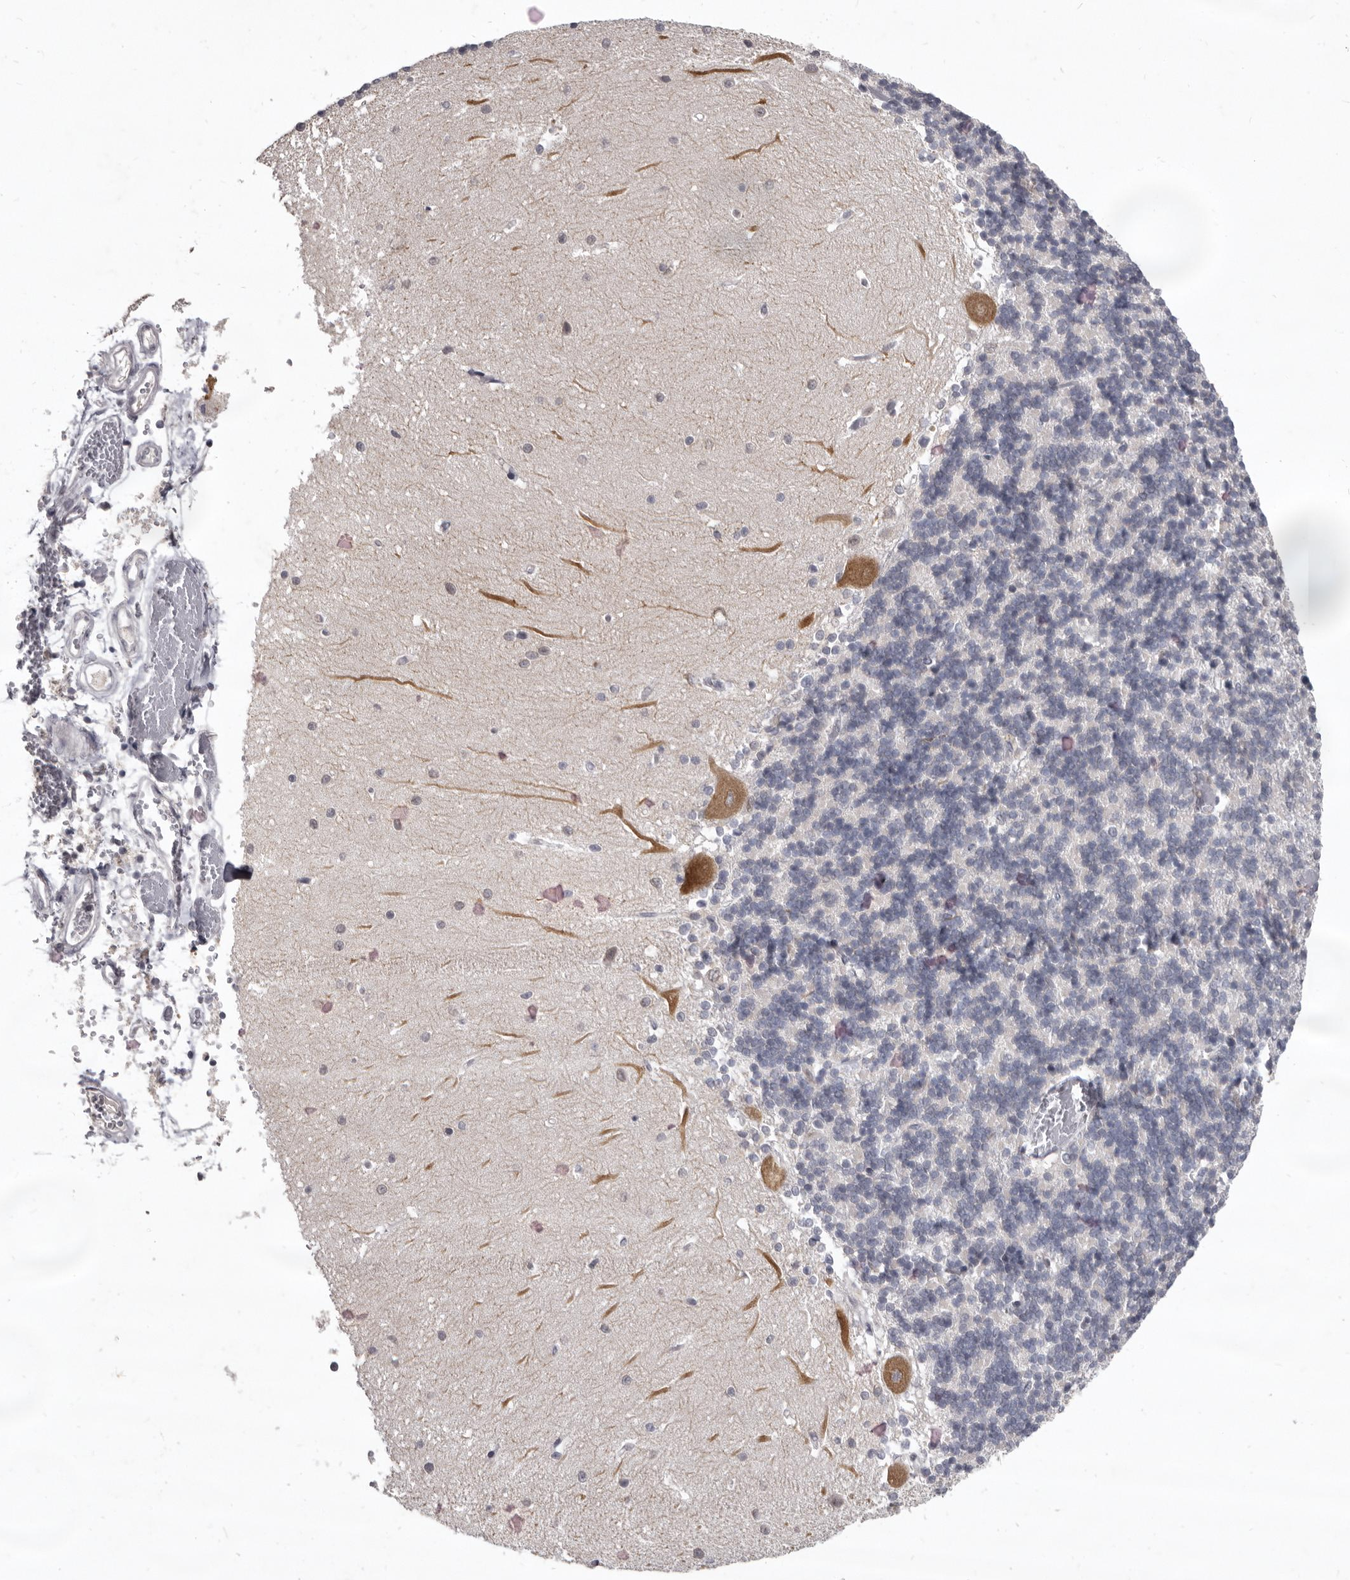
{"staining": {"intensity": "negative", "quantity": "none", "location": "none"}, "tissue": "cerebellum", "cell_type": "Cells in granular layer", "image_type": "normal", "snomed": [{"axis": "morphology", "description": "Normal tissue, NOS"}, {"axis": "topography", "description": "Cerebellum"}], "caption": "IHC of benign human cerebellum shows no expression in cells in granular layer. (Brightfield microscopy of DAB (3,3'-diaminobenzidine) IHC at high magnification).", "gene": "SULT1E1", "patient": {"sex": "male", "age": 37}}